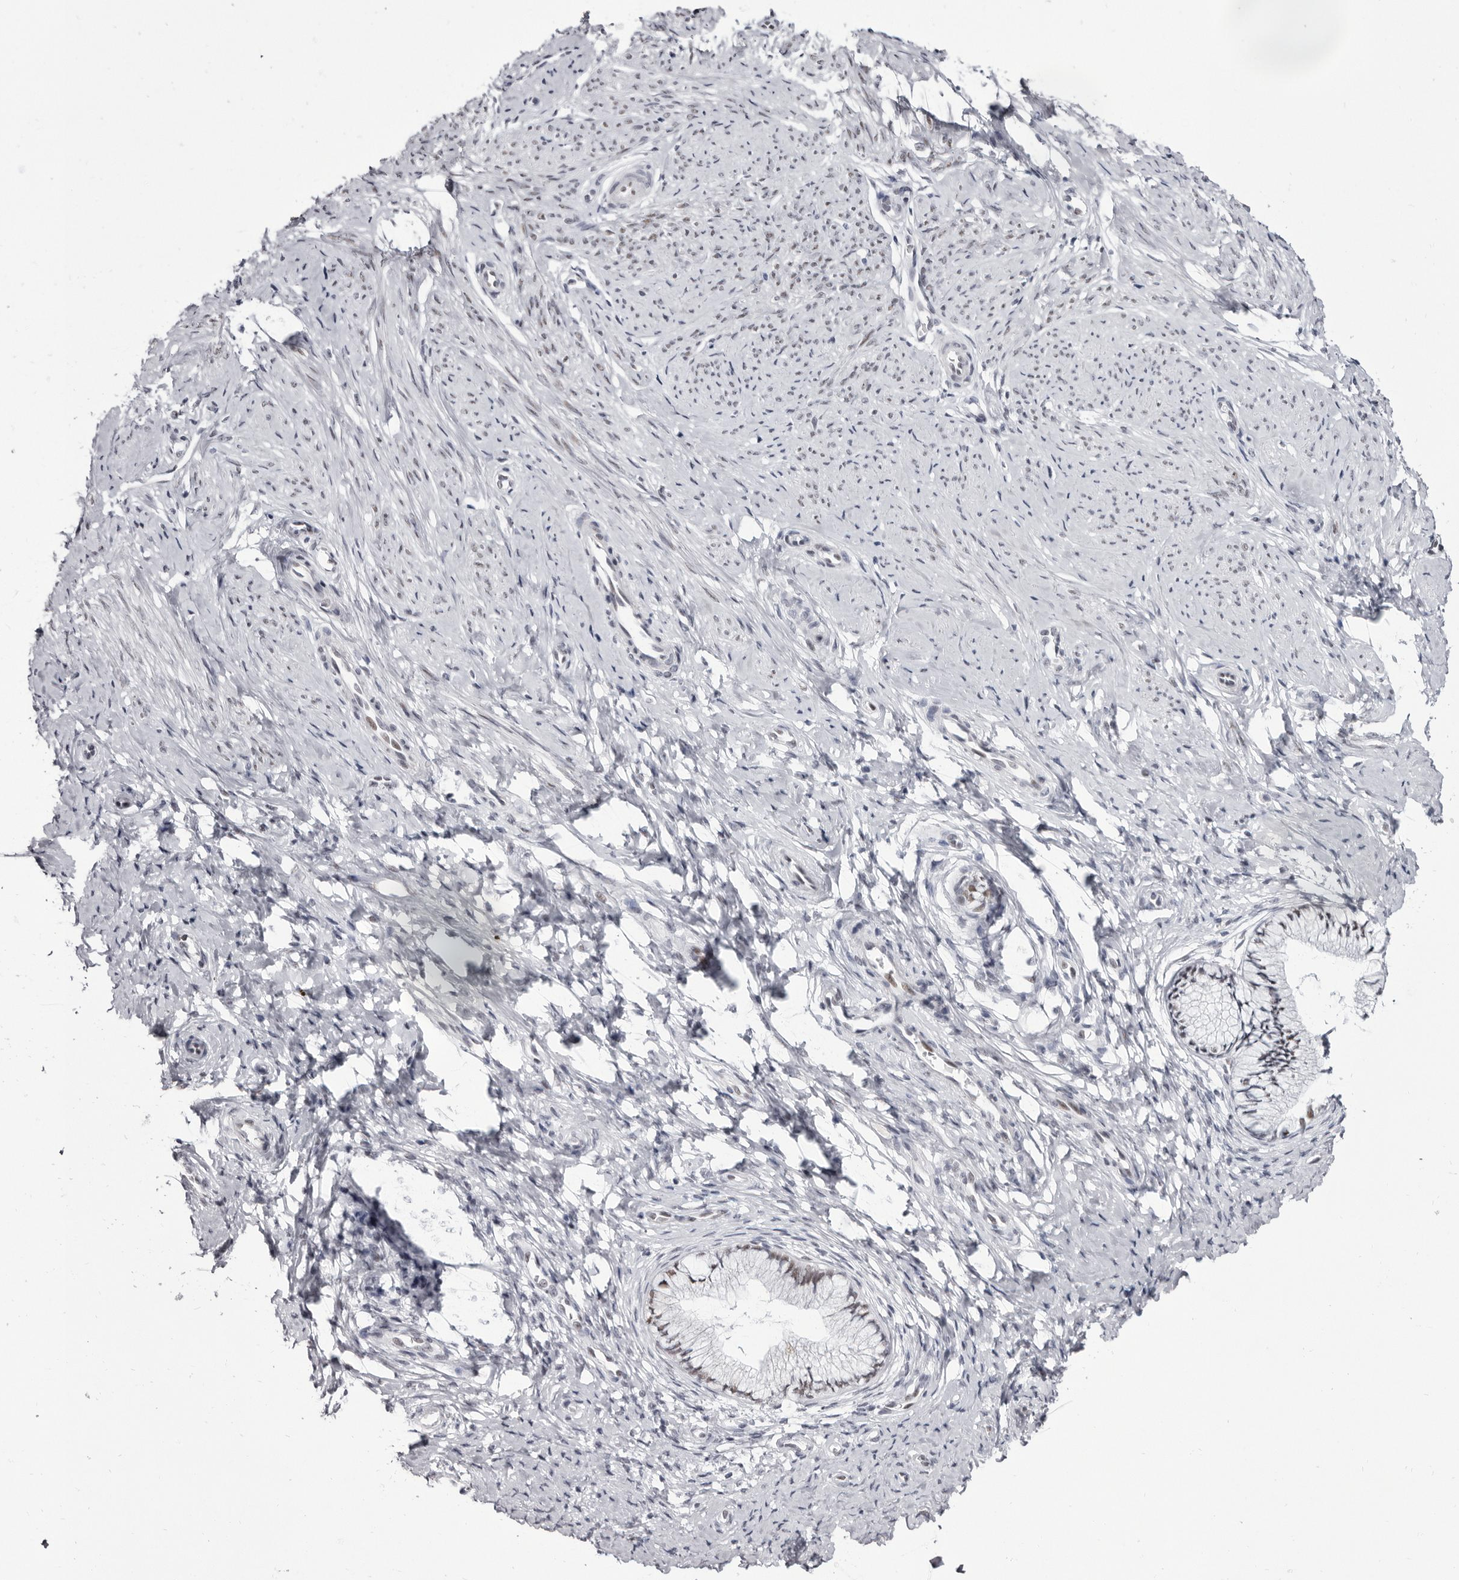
{"staining": {"intensity": "weak", "quantity": "<25%", "location": "nuclear"}, "tissue": "cervix", "cell_type": "Glandular cells", "image_type": "normal", "snomed": [{"axis": "morphology", "description": "Normal tissue, NOS"}, {"axis": "topography", "description": "Cervix"}], "caption": "The micrograph shows no significant staining in glandular cells of cervix.", "gene": "ZNF326", "patient": {"sex": "female", "age": 36}}